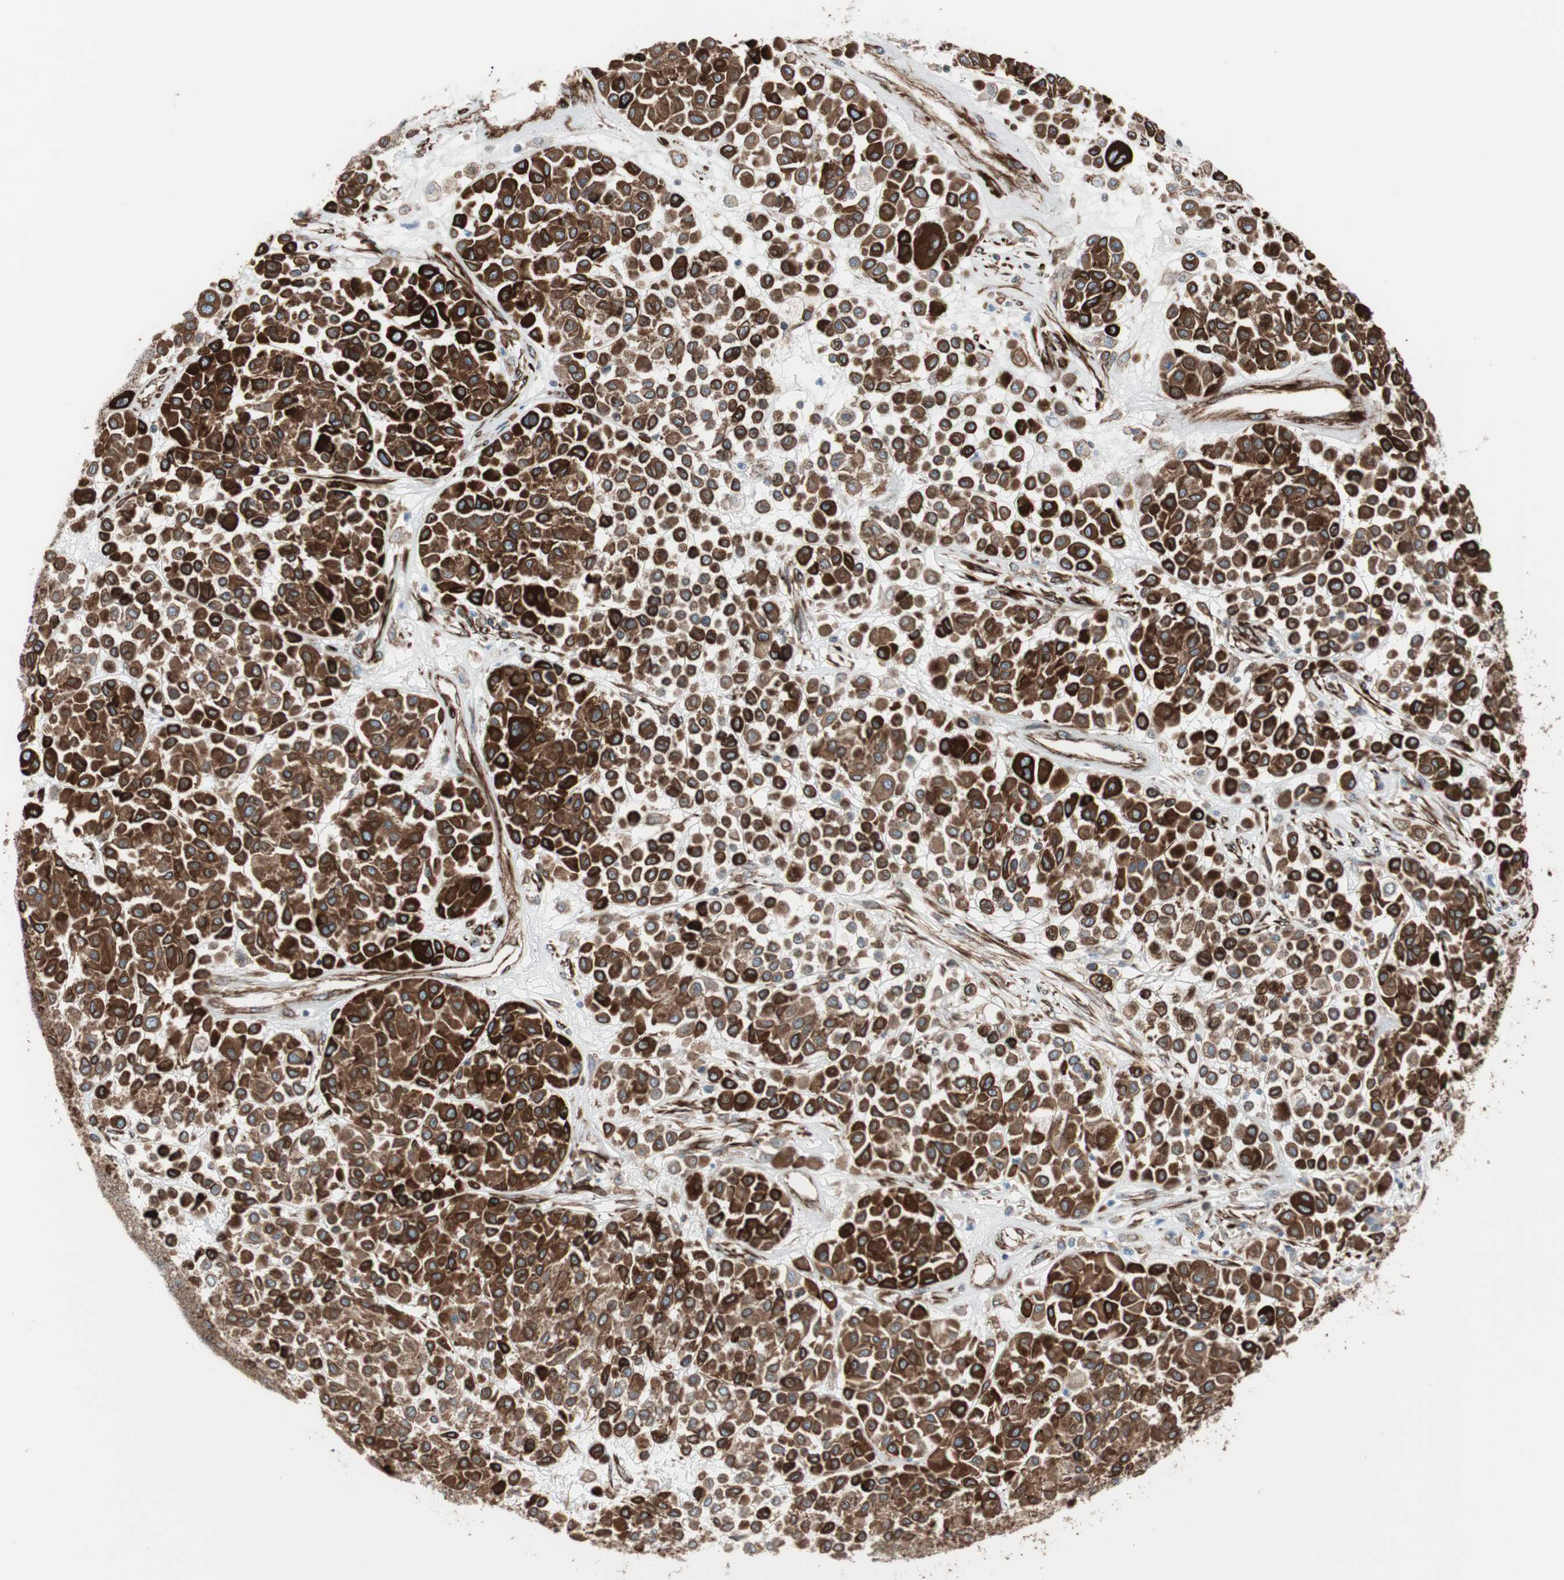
{"staining": {"intensity": "strong", "quantity": ">75%", "location": "cytoplasmic/membranous"}, "tissue": "melanoma", "cell_type": "Tumor cells", "image_type": "cancer", "snomed": [{"axis": "morphology", "description": "Malignant melanoma, Metastatic site"}, {"axis": "topography", "description": "Soft tissue"}], "caption": "Strong cytoplasmic/membranous staining for a protein is present in about >75% of tumor cells of melanoma using immunohistochemistry (IHC).", "gene": "TCTA", "patient": {"sex": "male", "age": 41}}